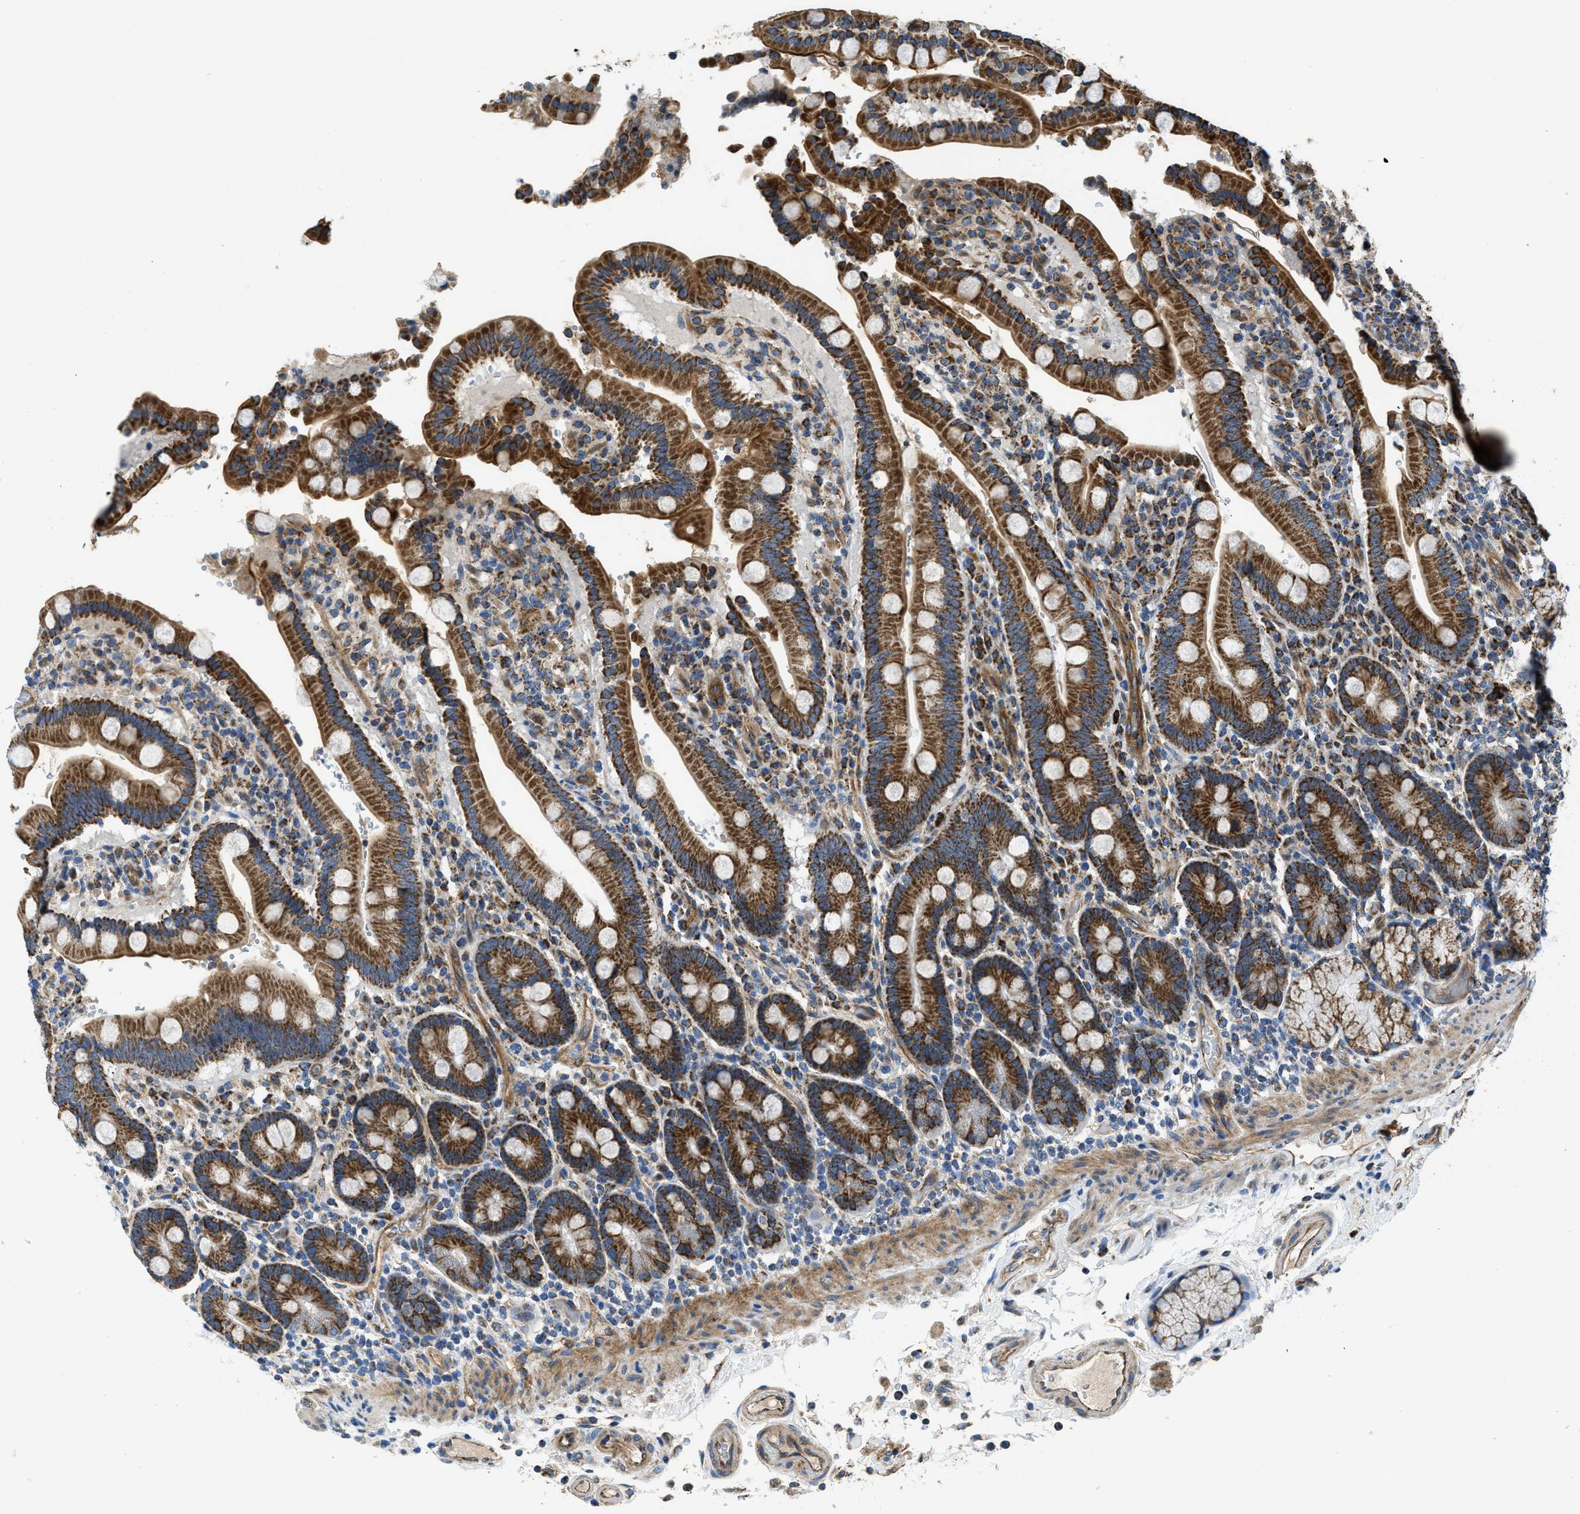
{"staining": {"intensity": "strong", "quantity": ">75%", "location": "cytoplasmic/membranous"}, "tissue": "duodenum", "cell_type": "Glandular cells", "image_type": "normal", "snomed": [{"axis": "morphology", "description": "Normal tissue, NOS"}, {"axis": "topography", "description": "Small intestine, NOS"}], "caption": "Strong cytoplasmic/membranous positivity is identified in approximately >75% of glandular cells in benign duodenum. The protein is stained brown, and the nuclei are stained in blue (DAB IHC with brightfield microscopy, high magnification).", "gene": "STK33", "patient": {"sex": "female", "age": 71}}